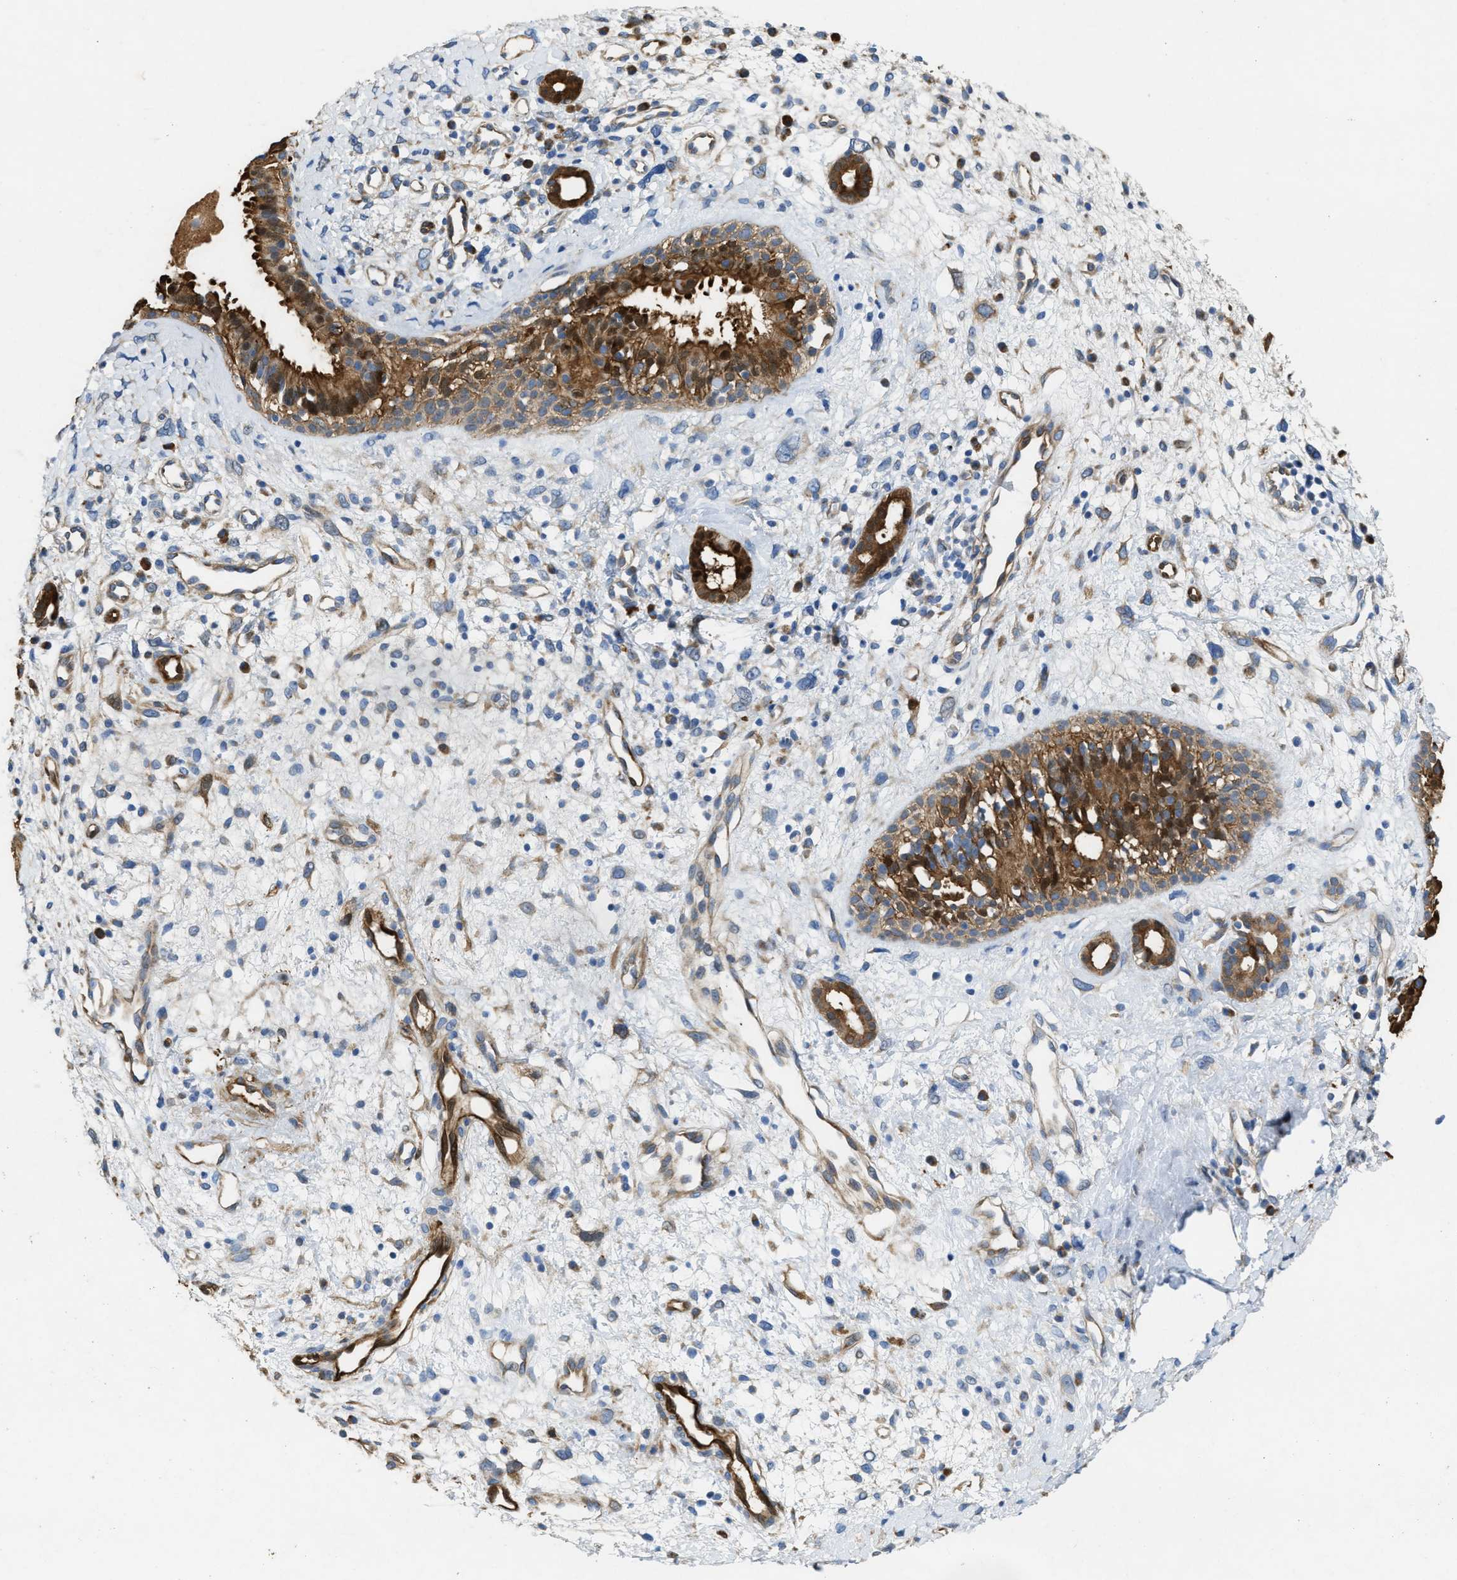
{"staining": {"intensity": "strong", "quantity": ">75%", "location": "cytoplasmic/membranous"}, "tissue": "nasopharynx", "cell_type": "Respiratory epithelial cells", "image_type": "normal", "snomed": [{"axis": "morphology", "description": "Normal tissue, NOS"}, {"axis": "topography", "description": "Nasopharynx"}], "caption": "This photomicrograph displays IHC staining of normal human nasopharynx, with high strong cytoplasmic/membranous positivity in approximately >75% of respiratory epithelial cells.", "gene": "ASS1", "patient": {"sex": "male", "age": 22}}